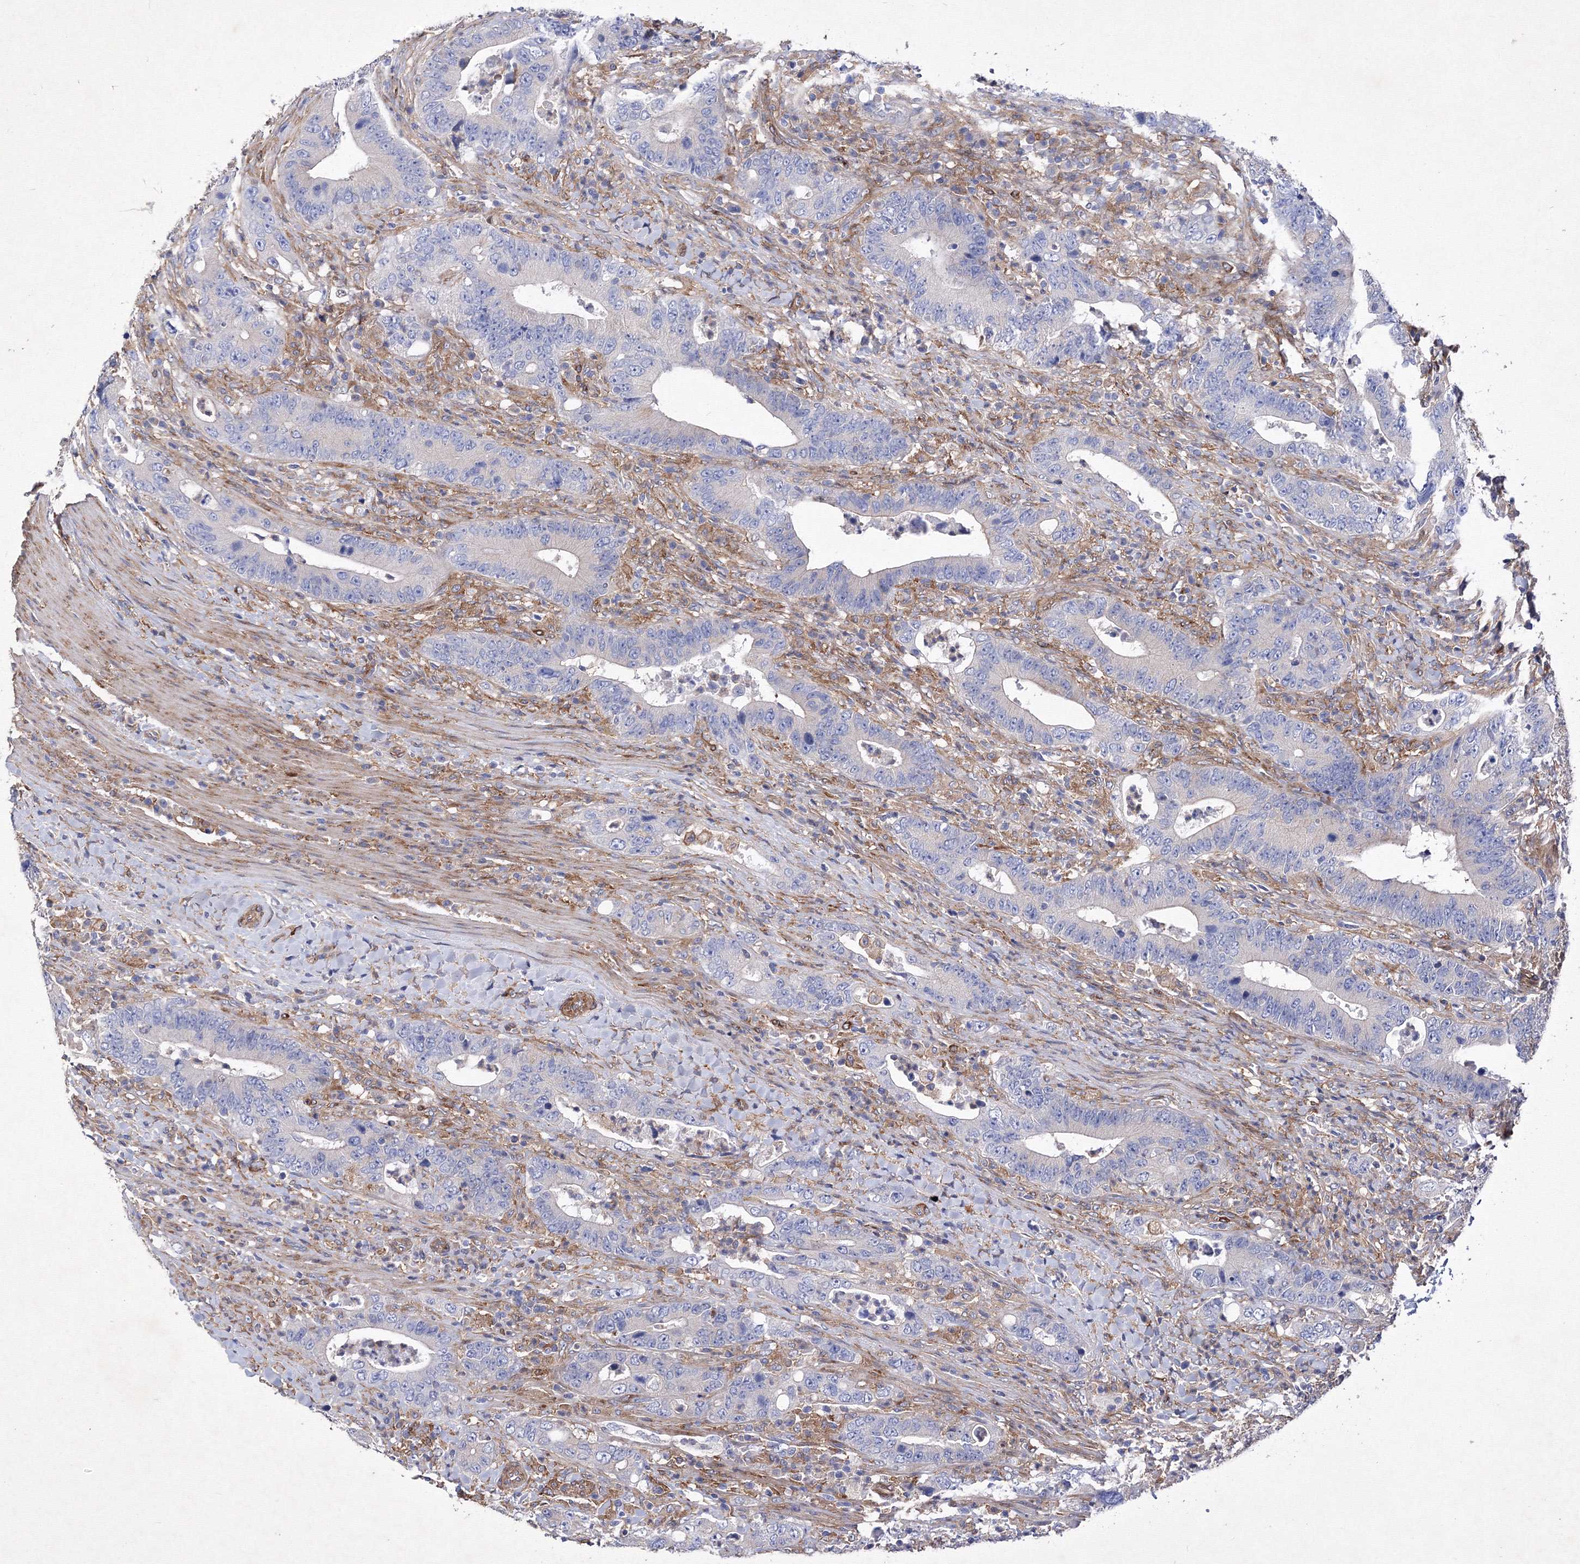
{"staining": {"intensity": "negative", "quantity": "none", "location": "none"}, "tissue": "colorectal cancer", "cell_type": "Tumor cells", "image_type": "cancer", "snomed": [{"axis": "morphology", "description": "Adenocarcinoma, NOS"}, {"axis": "topography", "description": "Colon"}], "caption": "A high-resolution photomicrograph shows immunohistochemistry (IHC) staining of colorectal cancer (adenocarcinoma), which demonstrates no significant positivity in tumor cells. (Brightfield microscopy of DAB (3,3'-diaminobenzidine) immunohistochemistry at high magnification).", "gene": "SNX18", "patient": {"sex": "female", "age": 75}}